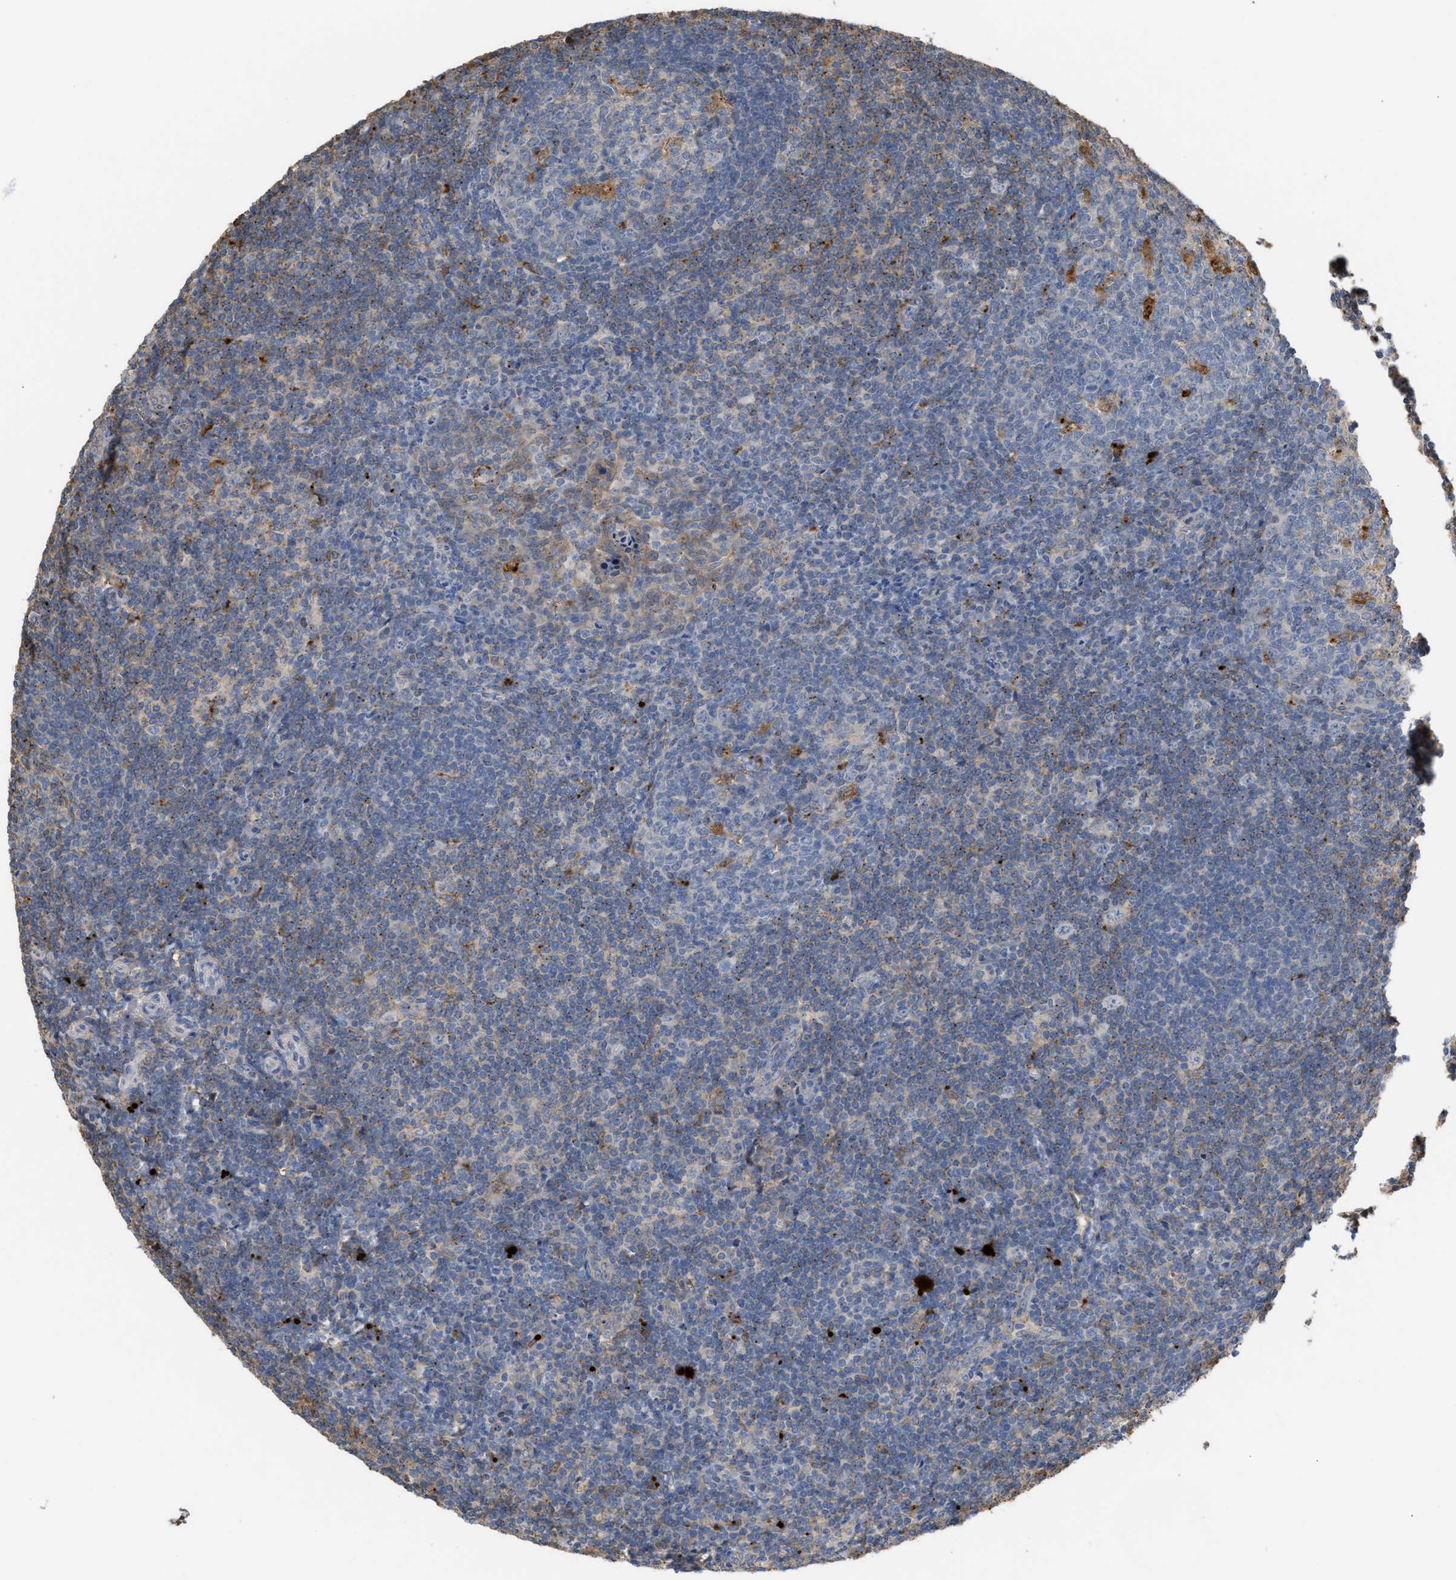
{"staining": {"intensity": "moderate", "quantity": "<25%", "location": "cytoplasmic/membranous"}, "tissue": "tonsil", "cell_type": "Germinal center cells", "image_type": "normal", "snomed": [{"axis": "morphology", "description": "Normal tissue, NOS"}, {"axis": "topography", "description": "Tonsil"}], "caption": "Human tonsil stained for a protein (brown) demonstrates moderate cytoplasmic/membranous positive positivity in about <25% of germinal center cells.", "gene": "ELMO3", "patient": {"sex": "male", "age": 37}}